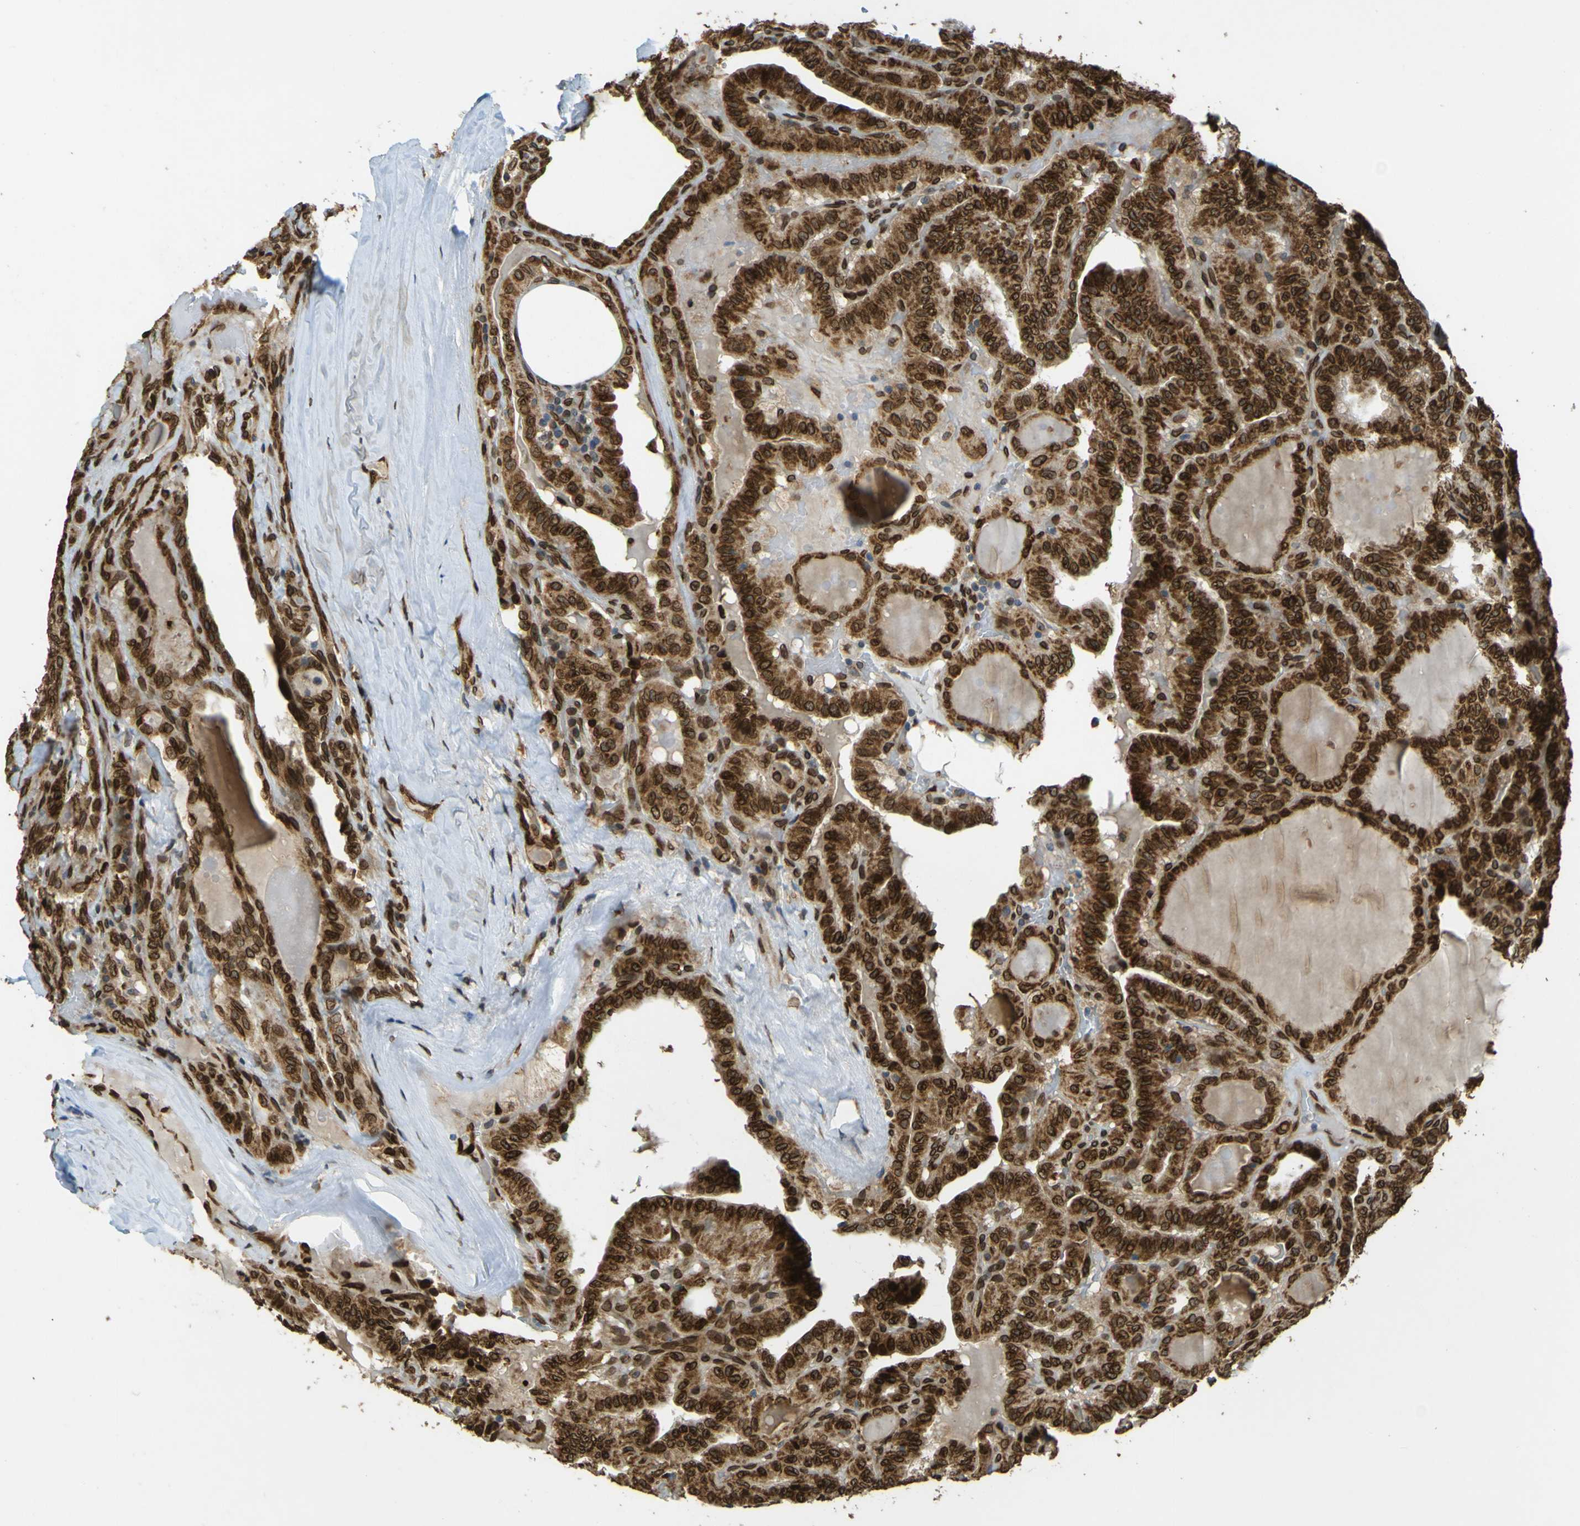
{"staining": {"intensity": "strong", "quantity": ">75%", "location": "cytoplasmic/membranous,nuclear"}, "tissue": "head and neck cancer", "cell_type": "Tumor cells", "image_type": "cancer", "snomed": [{"axis": "morphology", "description": "Squamous cell carcinoma, NOS"}, {"axis": "topography", "description": "Oral tissue"}, {"axis": "topography", "description": "Head-Neck"}], "caption": "There is high levels of strong cytoplasmic/membranous and nuclear staining in tumor cells of head and neck cancer (squamous cell carcinoma), as demonstrated by immunohistochemical staining (brown color).", "gene": "GALNT1", "patient": {"sex": "female", "age": 50}}